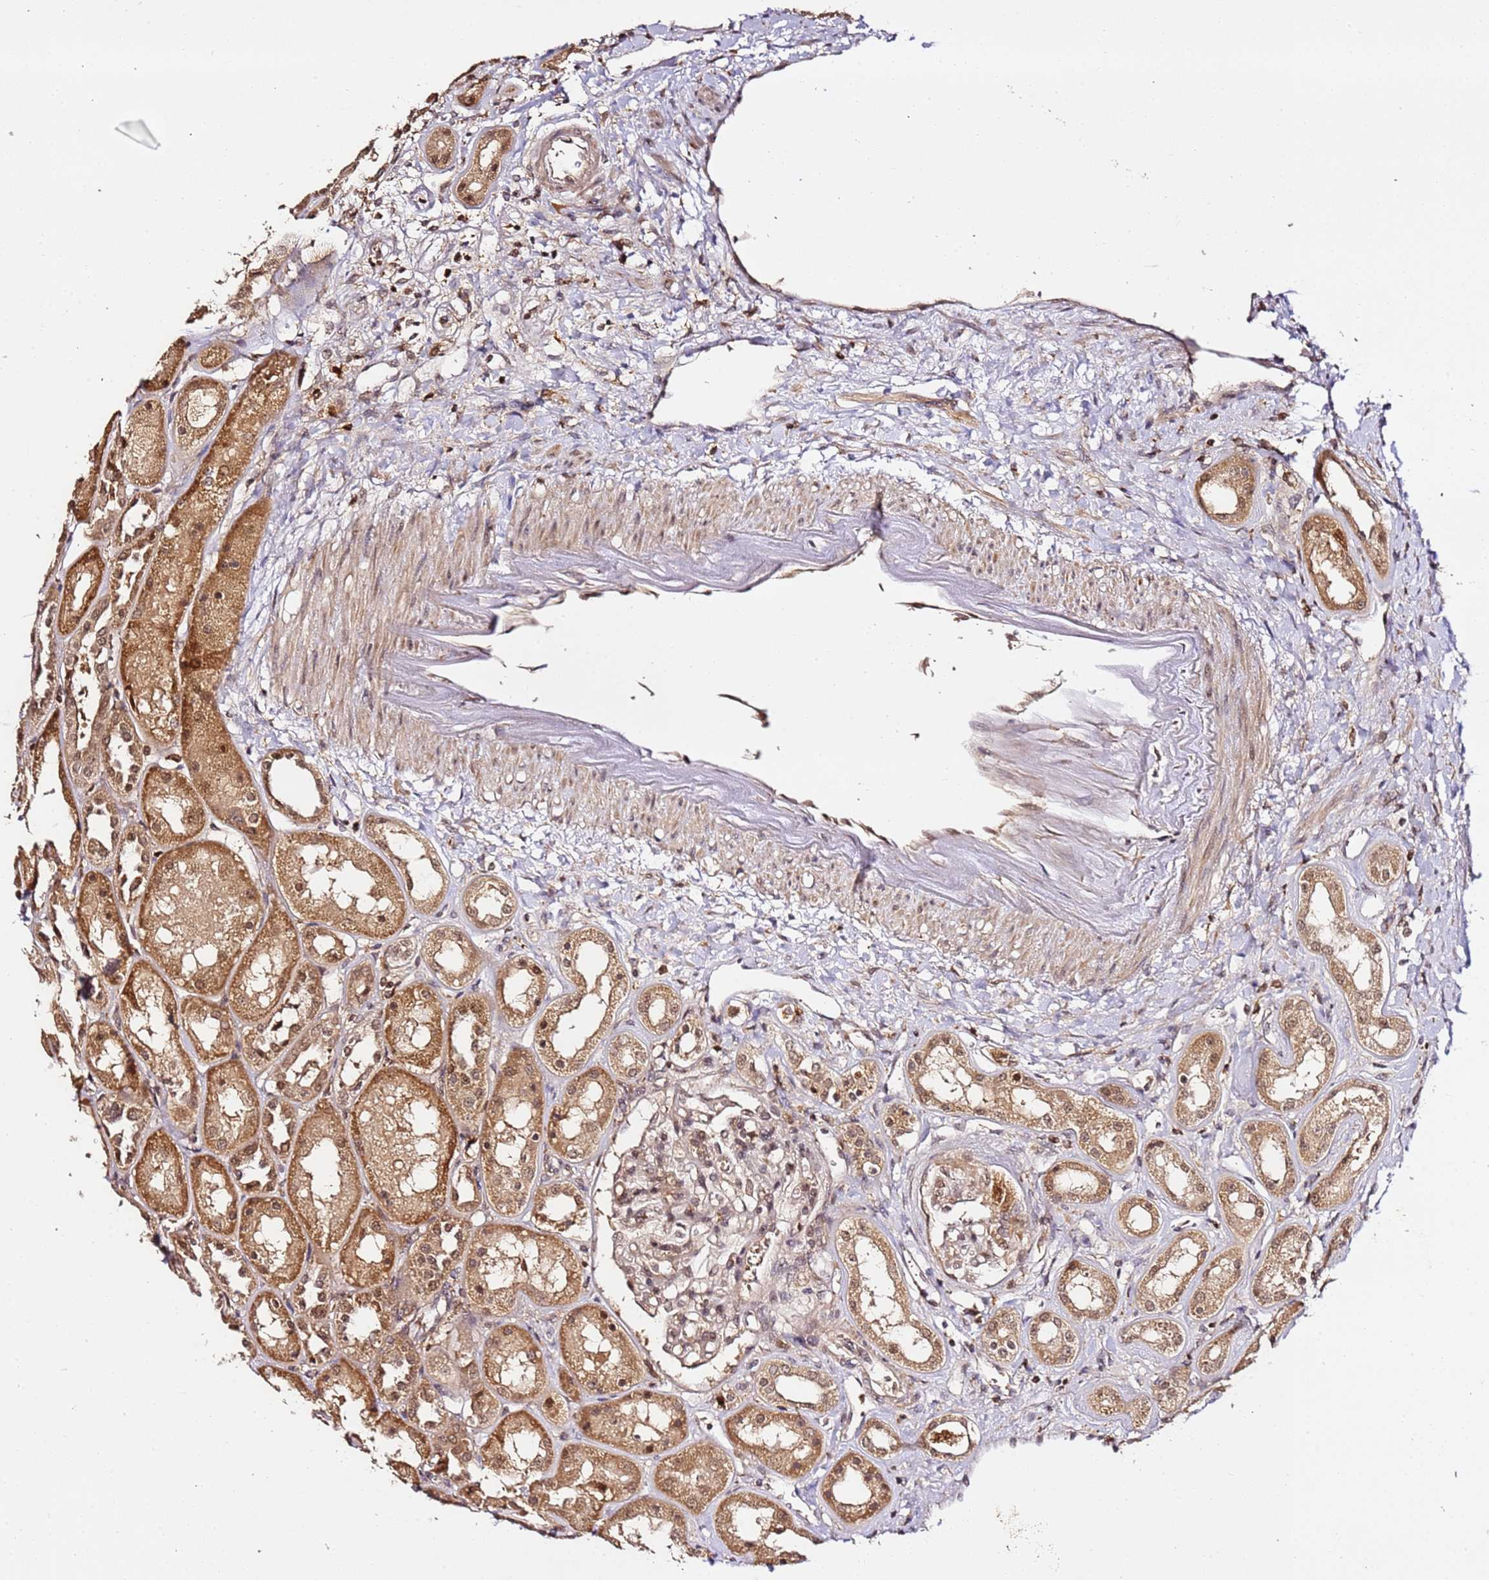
{"staining": {"intensity": "weak", "quantity": "25%-75%", "location": "nuclear"}, "tissue": "kidney", "cell_type": "Cells in glomeruli", "image_type": "normal", "snomed": [{"axis": "morphology", "description": "Normal tissue, NOS"}, {"axis": "topography", "description": "Kidney"}], "caption": "Protein analysis of normal kidney shows weak nuclear positivity in about 25%-75% of cells in glomeruli. The staining is performed using DAB (3,3'-diaminobenzidine) brown chromogen to label protein expression. The nuclei are counter-stained blue using hematoxylin.", "gene": "OR5V1", "patient": {"sex": "male", "age": 70}}